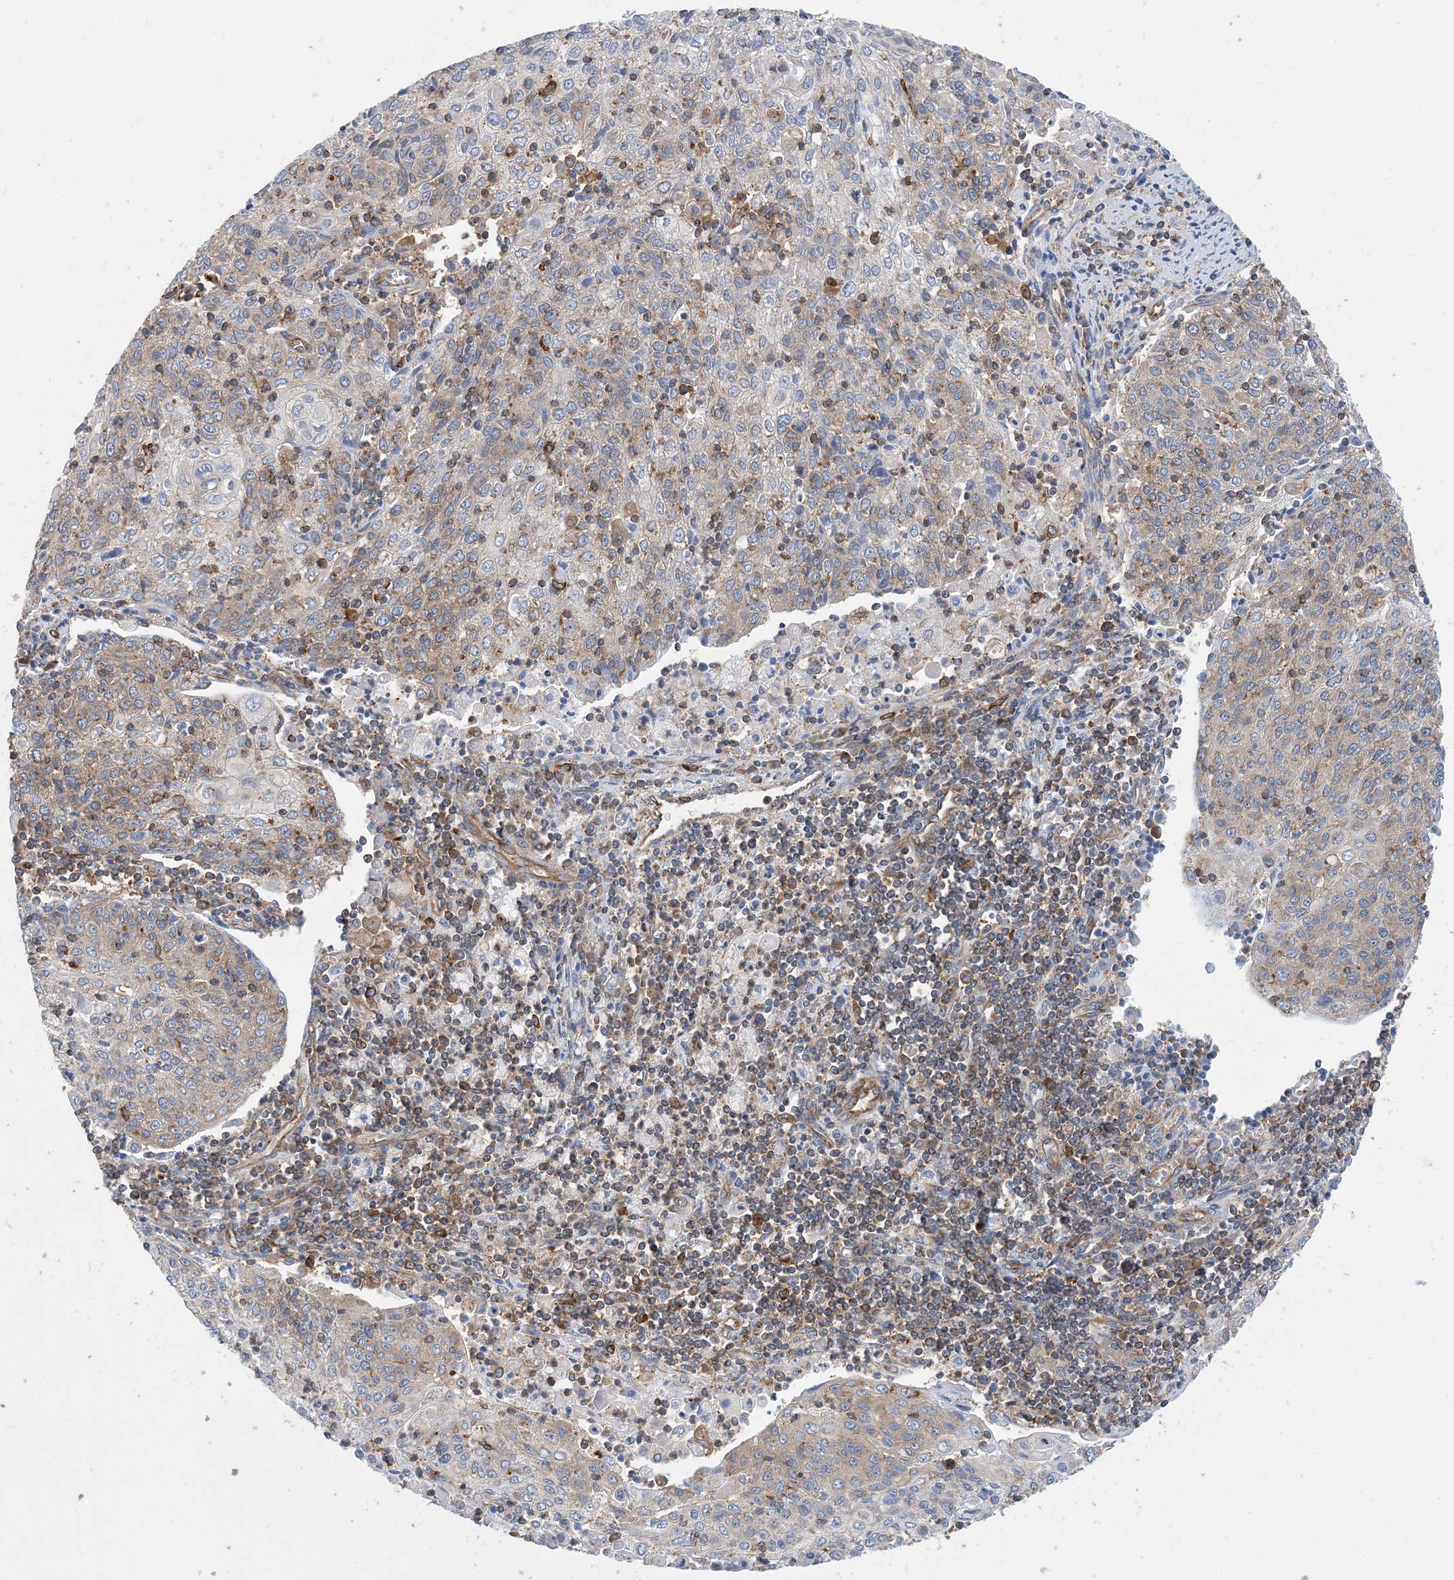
{"staining": {"intensity": "weak", "quantity": "25%-75%", "location": "cytoplasmic/membranous"}, "tissue": "cervical cancer", "cell_type": "Tumor cells", "image_type": "cancer", "snomed": [{"axis": "morphology", "description": "Squamous cell carcinoma, NOS"}, {"axis": "topography", "description": "Cervix"}], "caption": "The immunohistochemical stain shows weak cytoplasmic/membranous expression in tumor cells of cervical squamous cell carcinoma tissue.", "gene": "DYNC1LI1", "patient": {"sex": "female", "age": 48}}